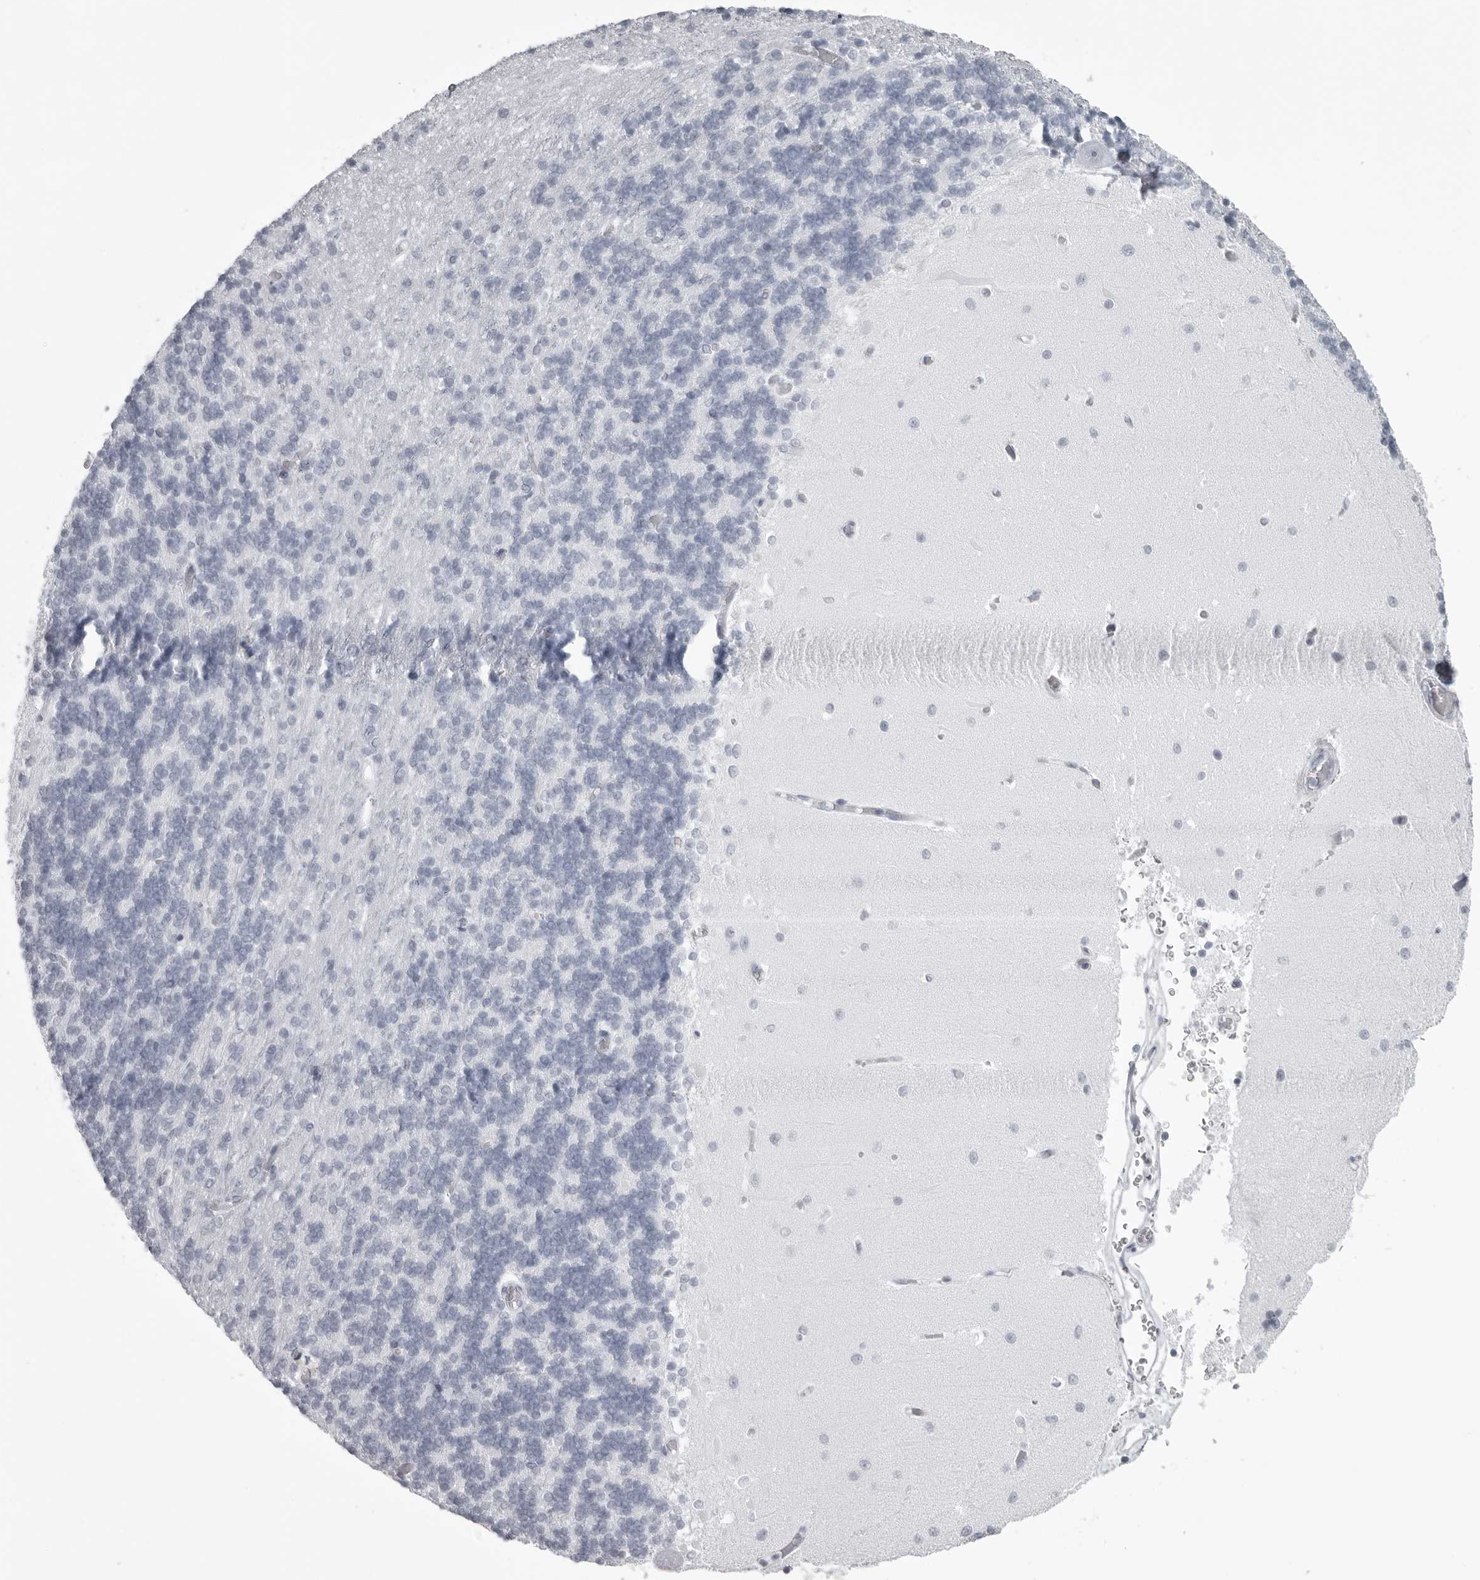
{"staining": {"intensity": "negative", "quantity": "none", "location": "none"}, "tissue": "cerebellum", "cell_type": "Cells in granular layer", "image_type": "normal", "snomed": [{"axis": "morphology", "description": "Normal tissue, NOS"}, {"axis": "topography", "description": "Cerebellum"}], "caption": "Immunohistochemical staining of benign cerebellum shows no significant positivity in cells in granular layer. The staining is performed using DAB brown chromogen with nuclei counter-stained in using hematoxylin.", "gene": "UROD", "patient": {"sex": "male", "age": 37}}